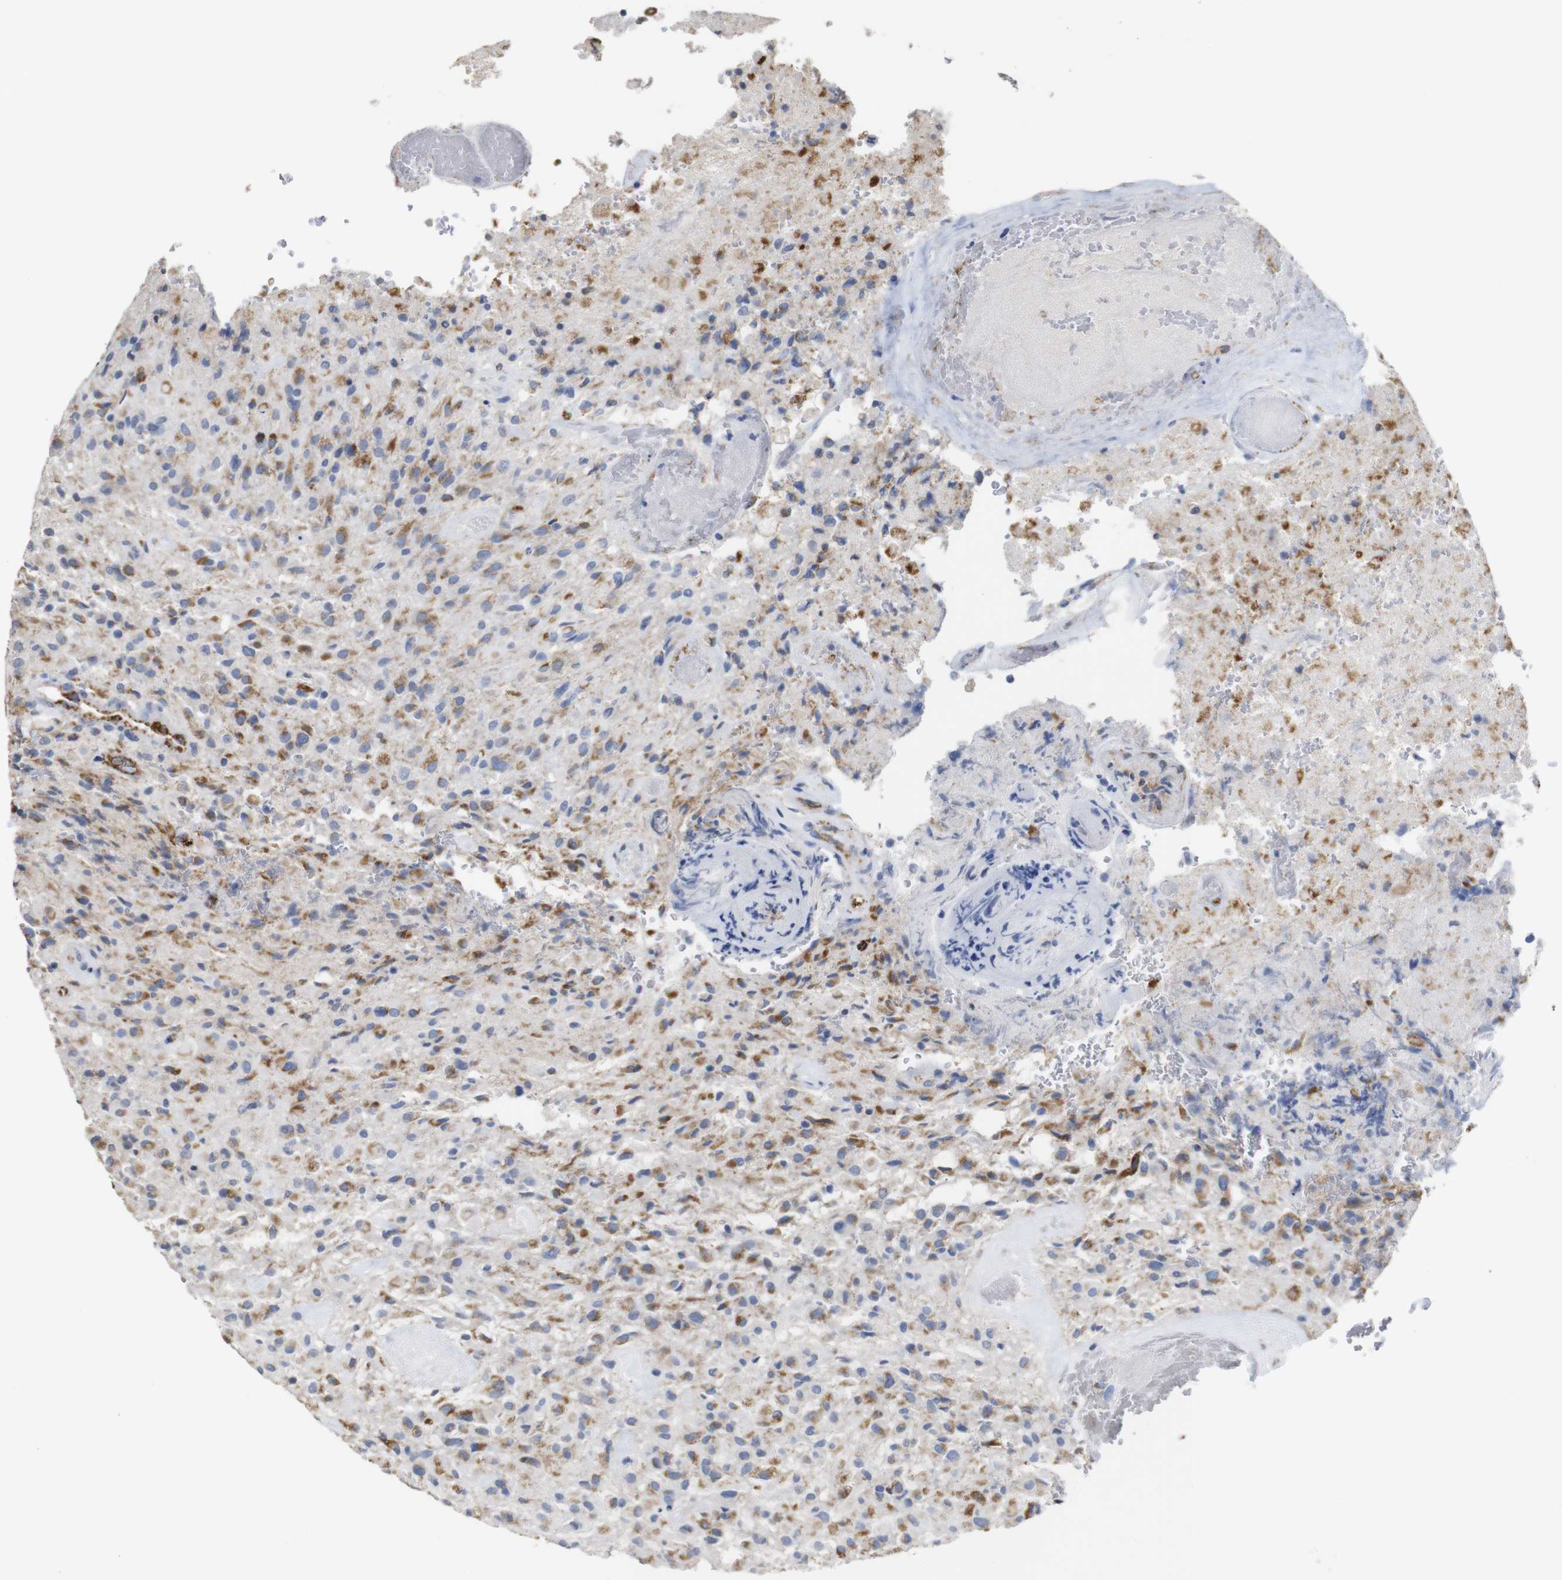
{"staining": {"intensity": "strong", "quantity": "25%-75%", "location": "cytoplasmic/membranous"}, "tissue": "glioma", "cell_type": "Tumor cells", "image_type": "cancer", "snomed": [{"axis": "morphology", "description": "Glioma, malignant, High grade"}, {"axis": "topography", "description": "Brain"}], "caption": "High-grade glioma (malignant) tissue demonstrates strong cytoplasmic/membranous staining in about 25%-75% of tumor cells", "gene": "MAOA", "patient": {"sex": "male", "age": 71}}